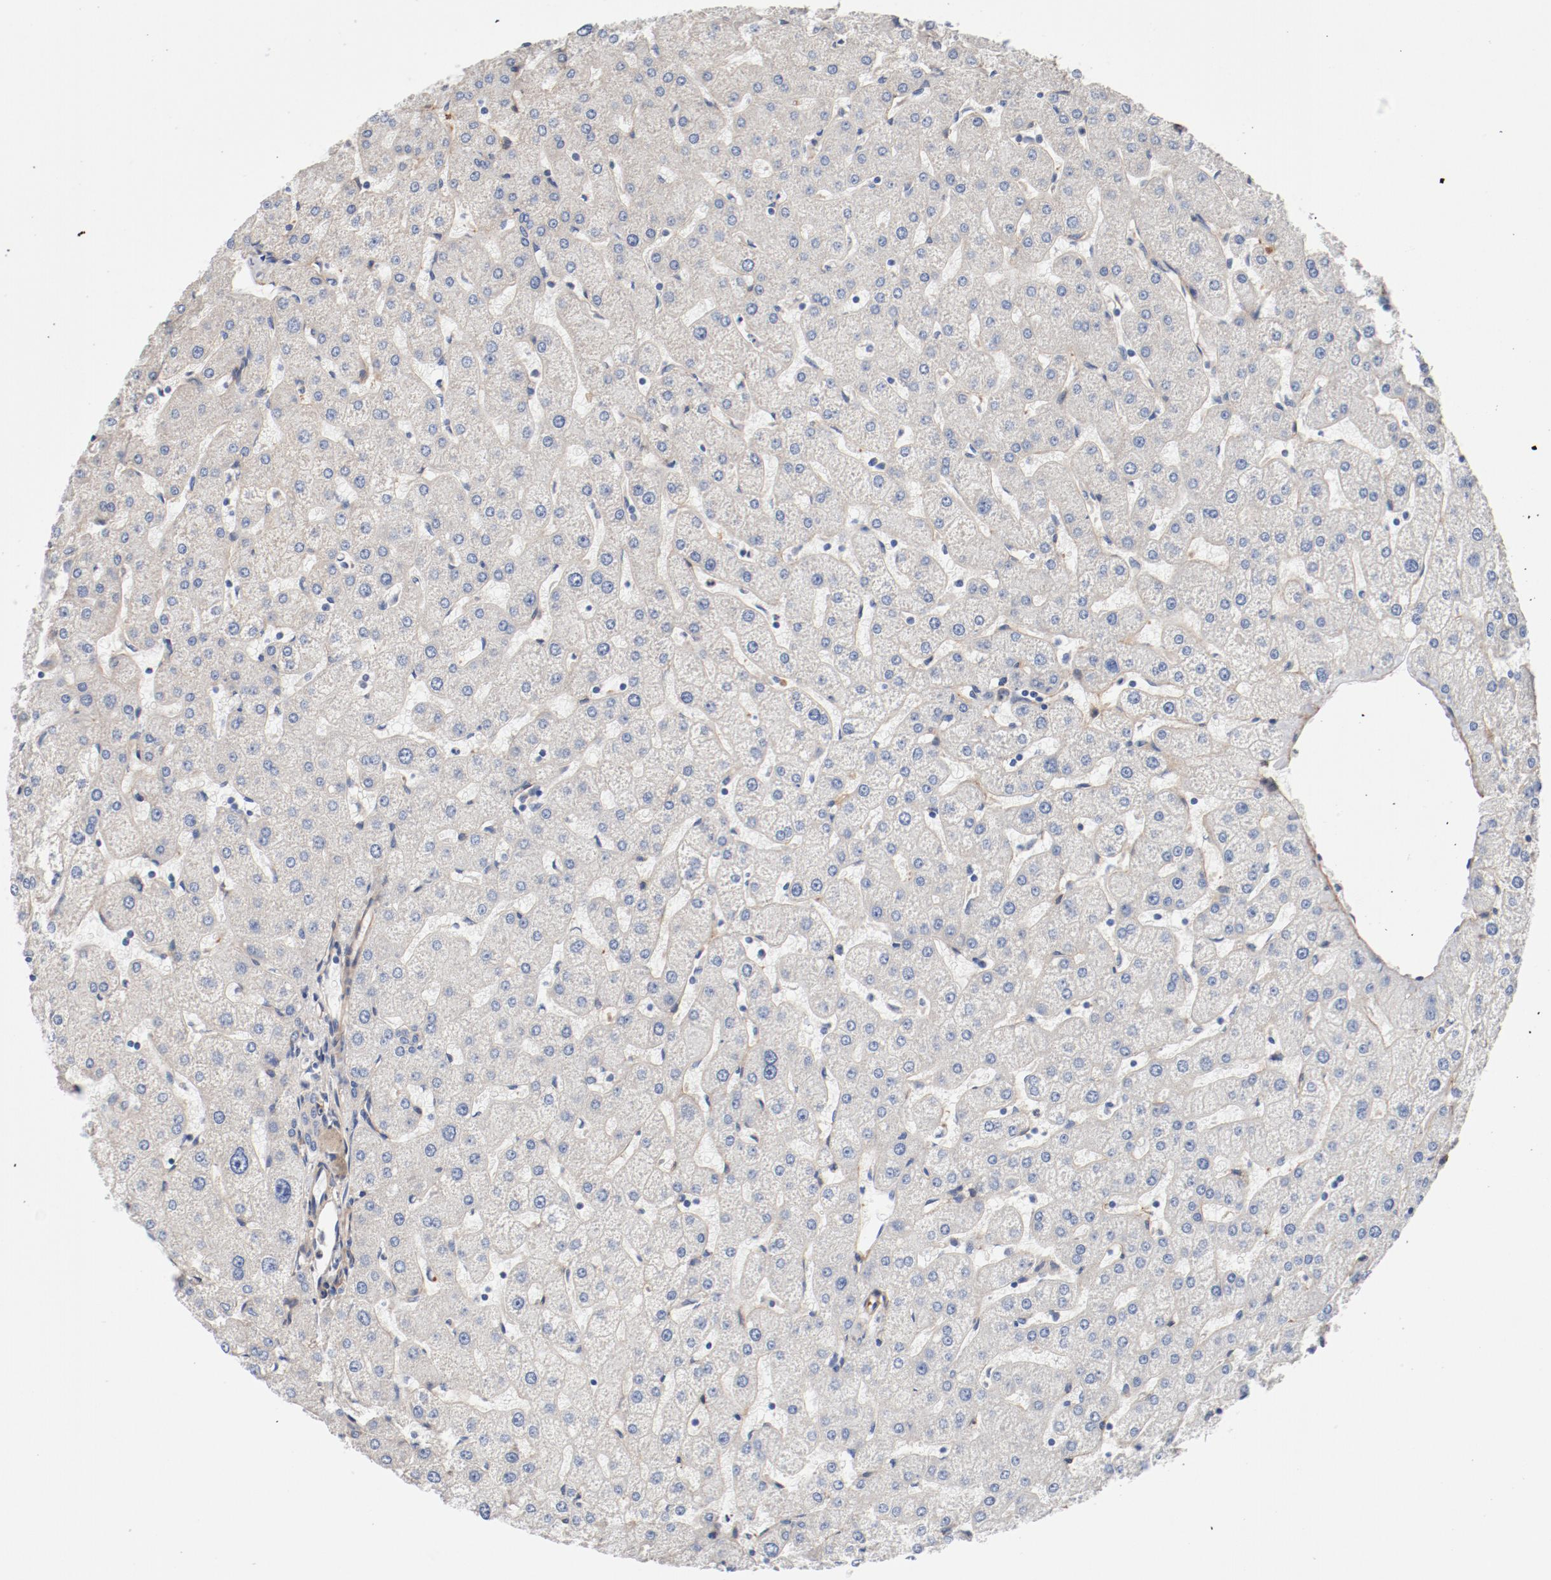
{"staining": {"intensity": "negative", "quantity": "none", "location": "none"}, "tissue": "liver", "cell_type": "Cholangiocytes", "image_type": "normal", "snomed": [{"axis": "morphology", "description": "Normal tissue, NOS"}, {"axis": "topography", "description": "Liver"}], "caption": "This is an immunohistochemistry photomicrograph of normal human liver. There is no positivity in cholangiocytes.", "gene": "ILK", "patient": {"sex": "male", "age": 67}}